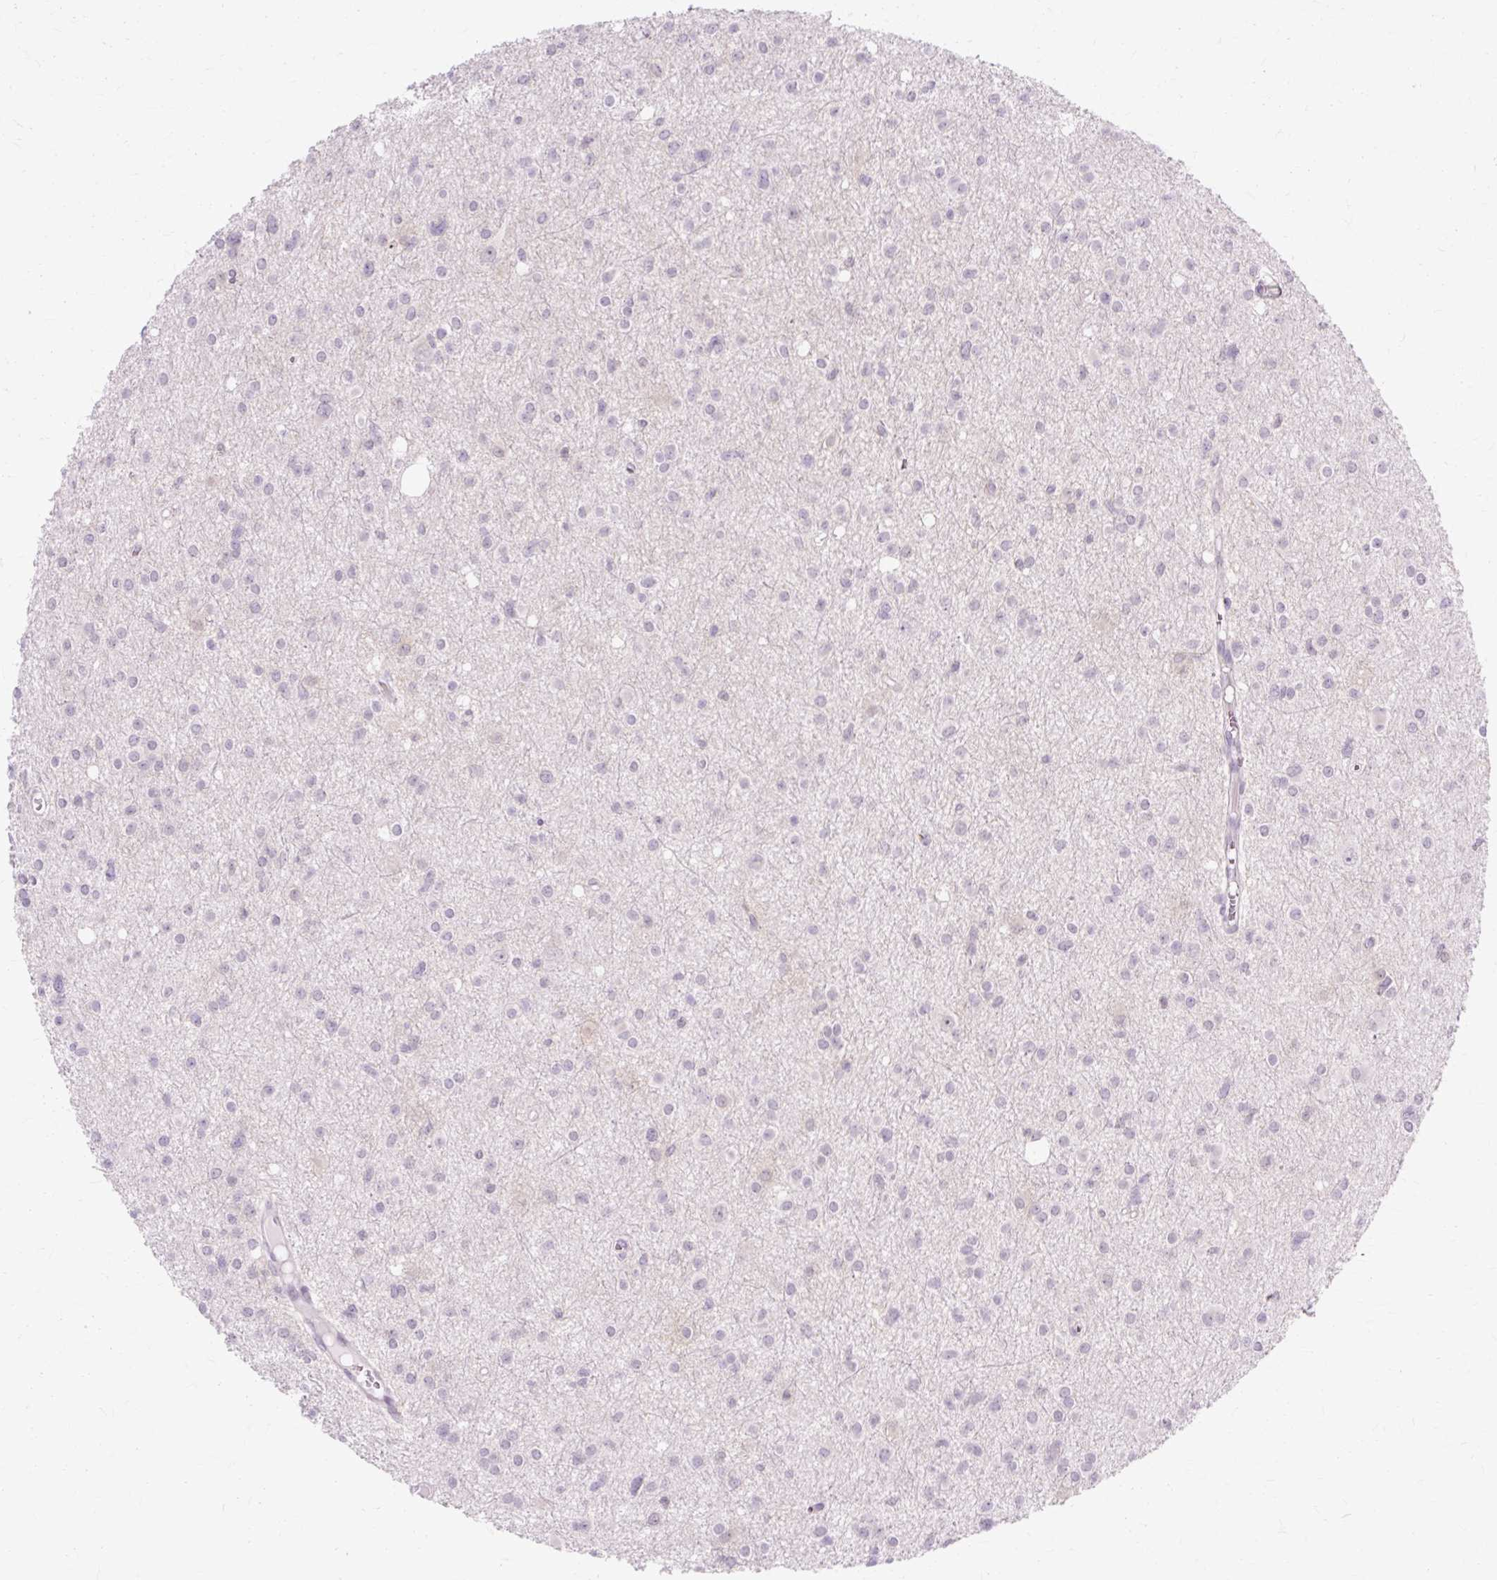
{"staining": {"intensity": "negative", "quantity": "none", "location": "none"}, "tissue": "glioma", "cell_type": "Tumor cells", "image_type": "cancer", "snomed": [{"axis": "morphology", "description": "Glioma, malignant, High grade"}, {"axis": "topography", "description": "Brain"}], "caption": "A high-resolution image shows immunohistochemistry (IHC) staining of glioma, which reveals no significant expression in tumor cells.", "gene": "ZNF35", "patient": {"sex": "male", "age": 23}}